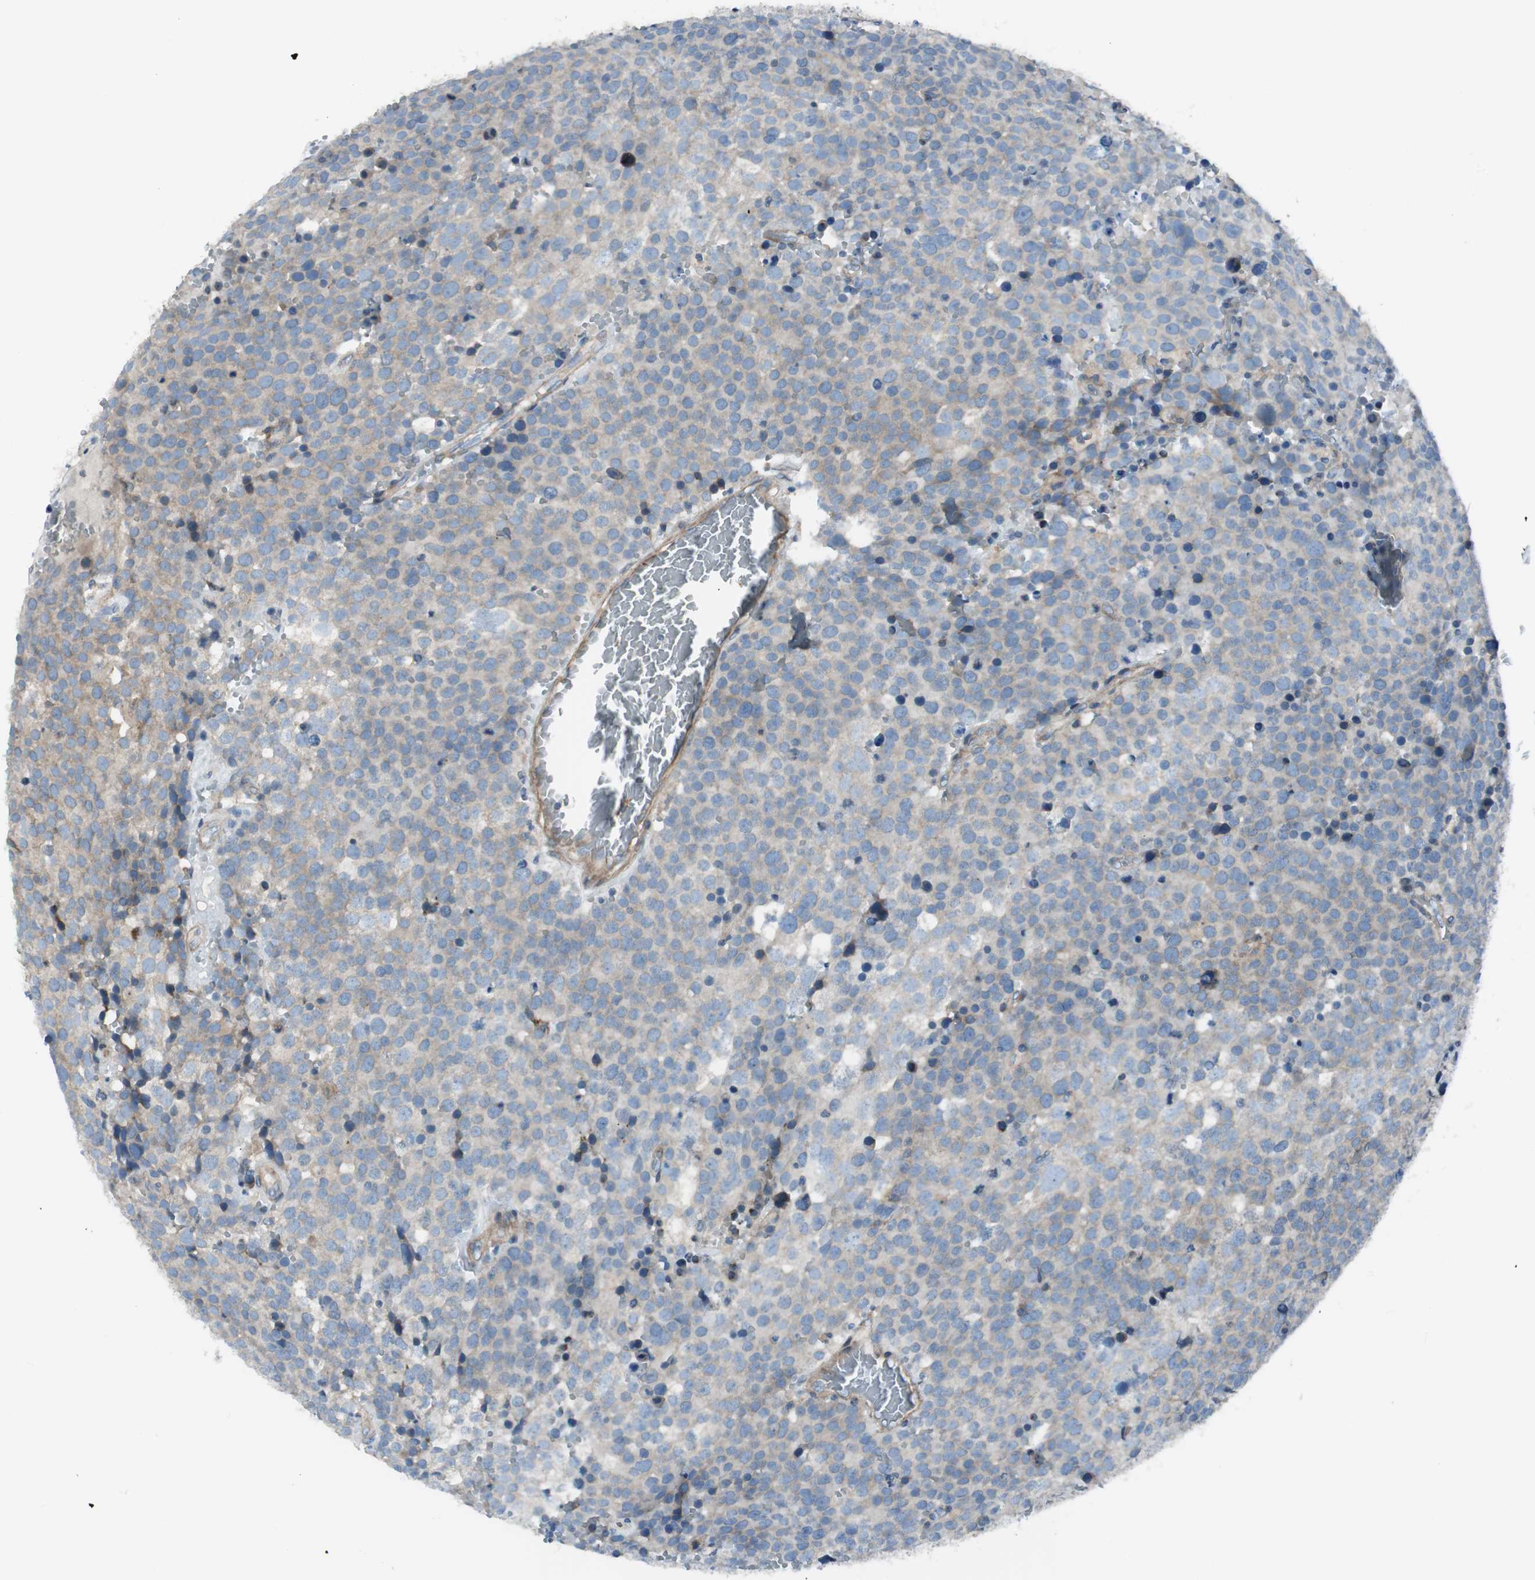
{"staining": {"intensity": "weak", "quantity": "25%-75%", "location": "cytoplasmic/membranous"}, "tissue": "testis cancer", "cell_type": "Tumor cells", "image_type": "cancer", "snomed": [{"axis": "morphology", "description": "Seminoma, NOS"}, {"axis": "topography", "description": "Testis"}], "caption": "A low amount of weak cytoplasmic/membranous expression is appreciated in approximately 25%-75% of tumor cells in testis seminoma tissue.", "gene": "PRKG1", "patient": {"sex": "male", "age": 71}}